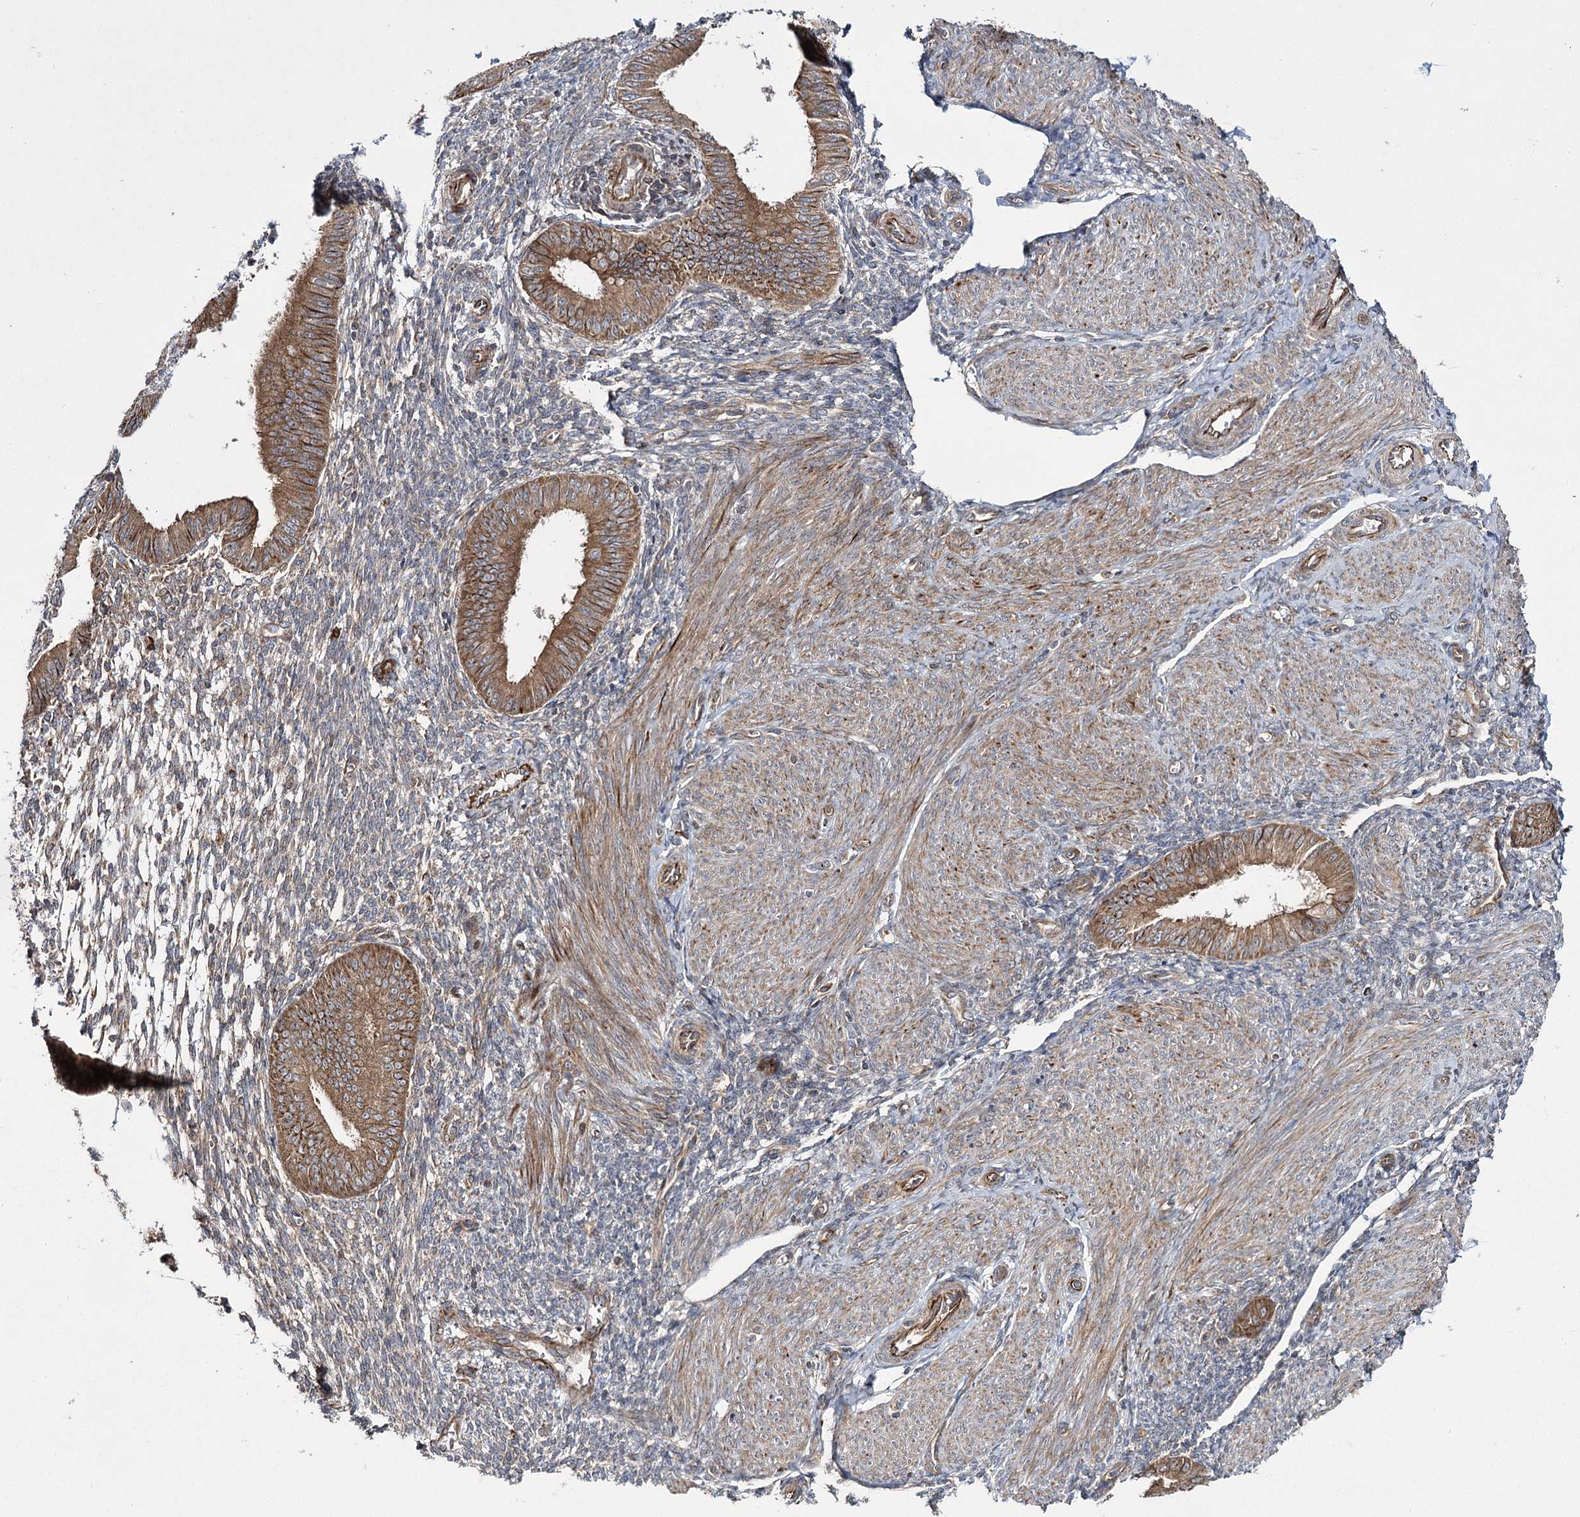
{"staining": {"intensity": "weak", "quantity": "<25%", "location": "cytoplasmic/membranous"}, "tissue": "endometrium", "cell_type": "Cells in endometrial stroma", "image_type": "normal", "snomed": [{"axis": "morphology", "description": "Normal tissue, NOS"}, {"axis": "topography", "description": "Uterus"}, {"axis": "topography", "description": "Endometrium"}], "caption": "This is a image of immunohistochemistry staining of unremarkable endometrium, which shows no expression in cells in endometrial stroma.", "gene": "HECTD2", "patient": {"sex": "female", "age": 48}}